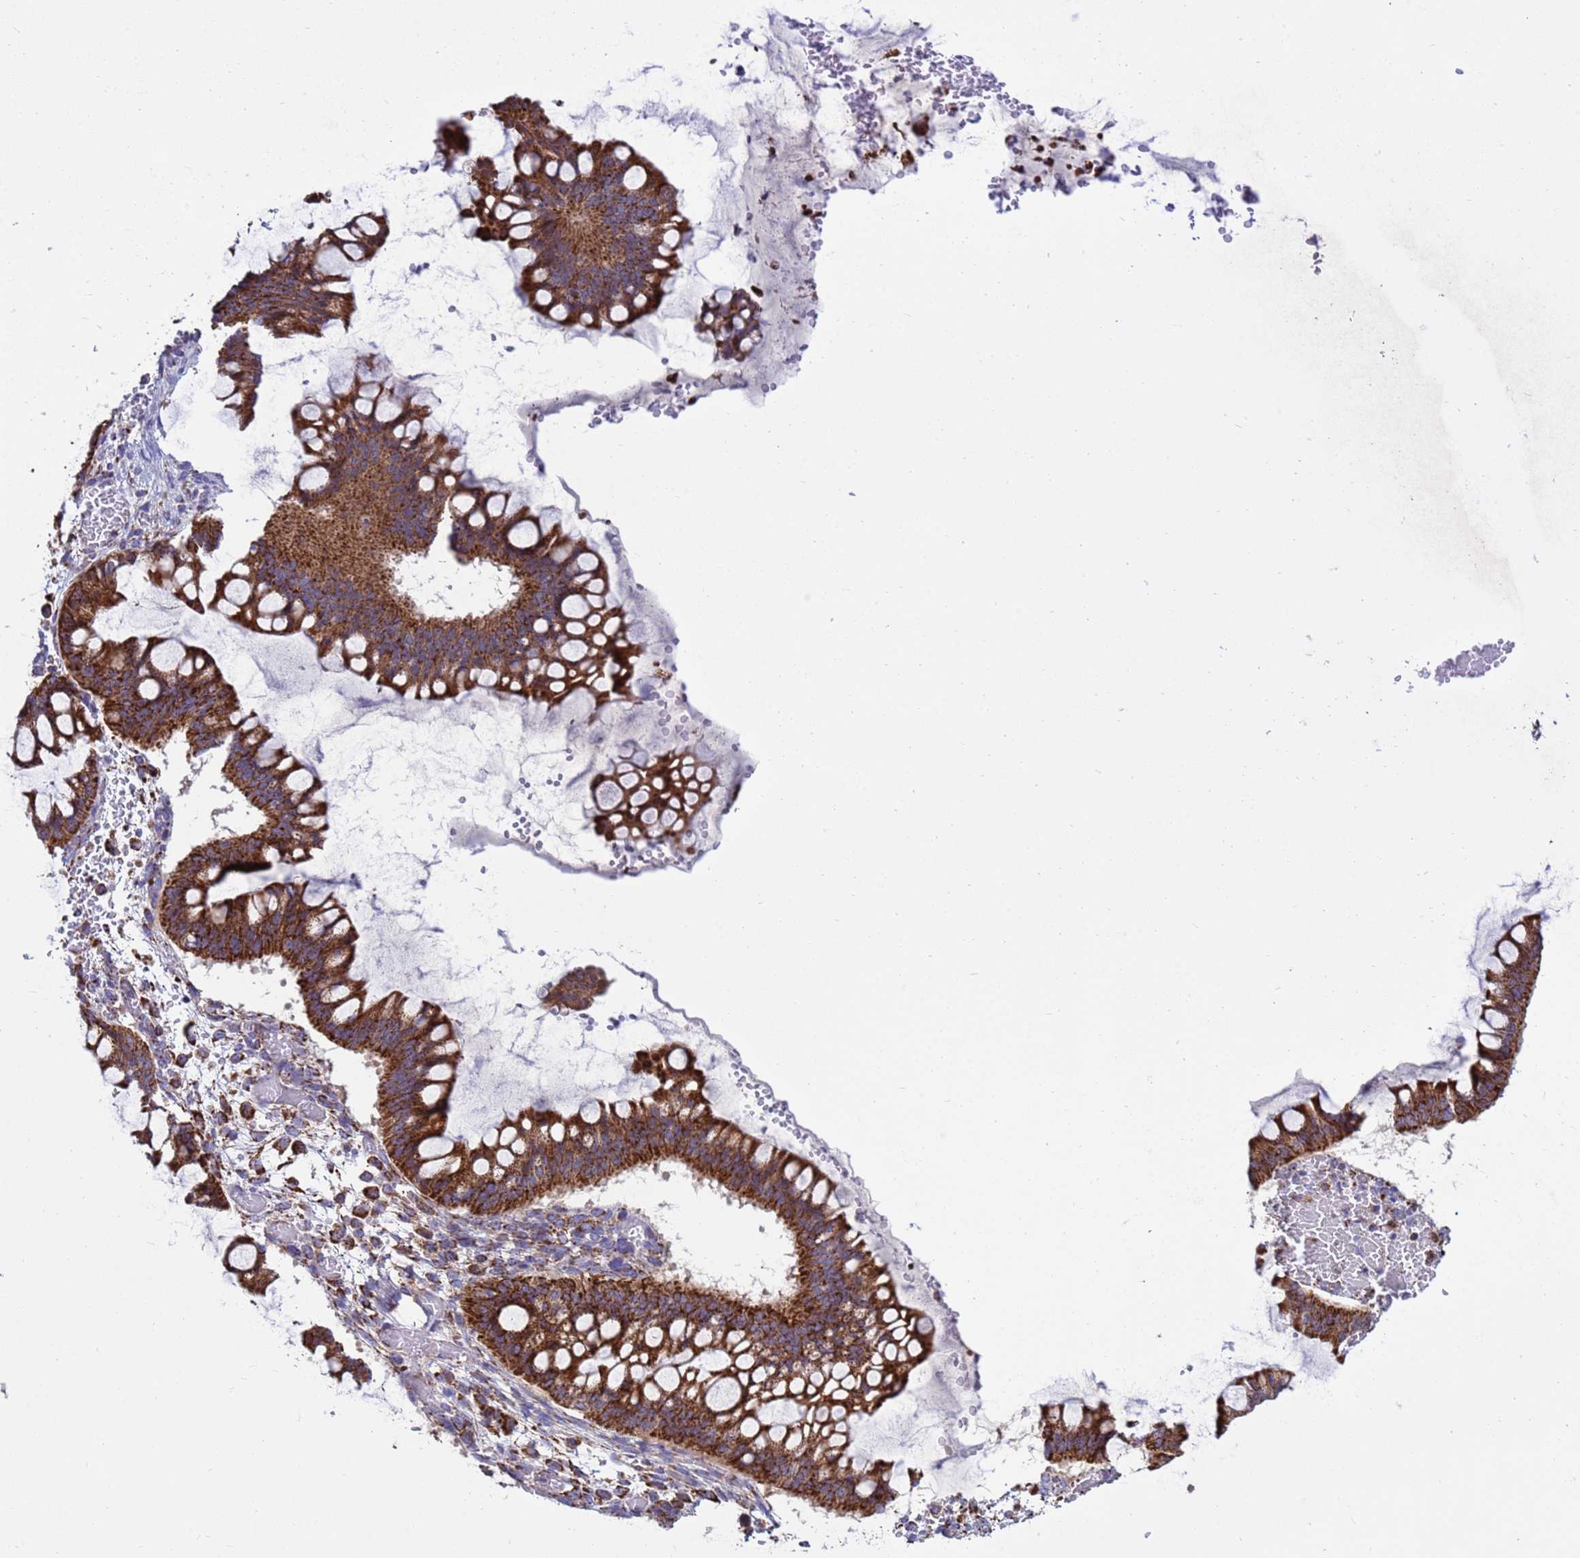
{"staining": {"intensity": "strong", "quantity": ">75%", "location": "cytoplasmic/membranous"}, "tissue": "ovarian cancer", "cell_type": "Tumor cells", "image_type": "cancer", "snomed": [{"axis": "morphology", "description": "Cystadenocarcinoma, mucinous, NOS"}, {"axis": "topography", "description": "Ovary"}], "caption": "A photomicrograph showing strong cytoplasmic/membranous expression in approximately >75% of tumor cells in ovarian cancer, as visualized by brown immunohistochemical staining.", "gene": "TUBGCP3", "patient": {"sex": "female", "age": 73}}